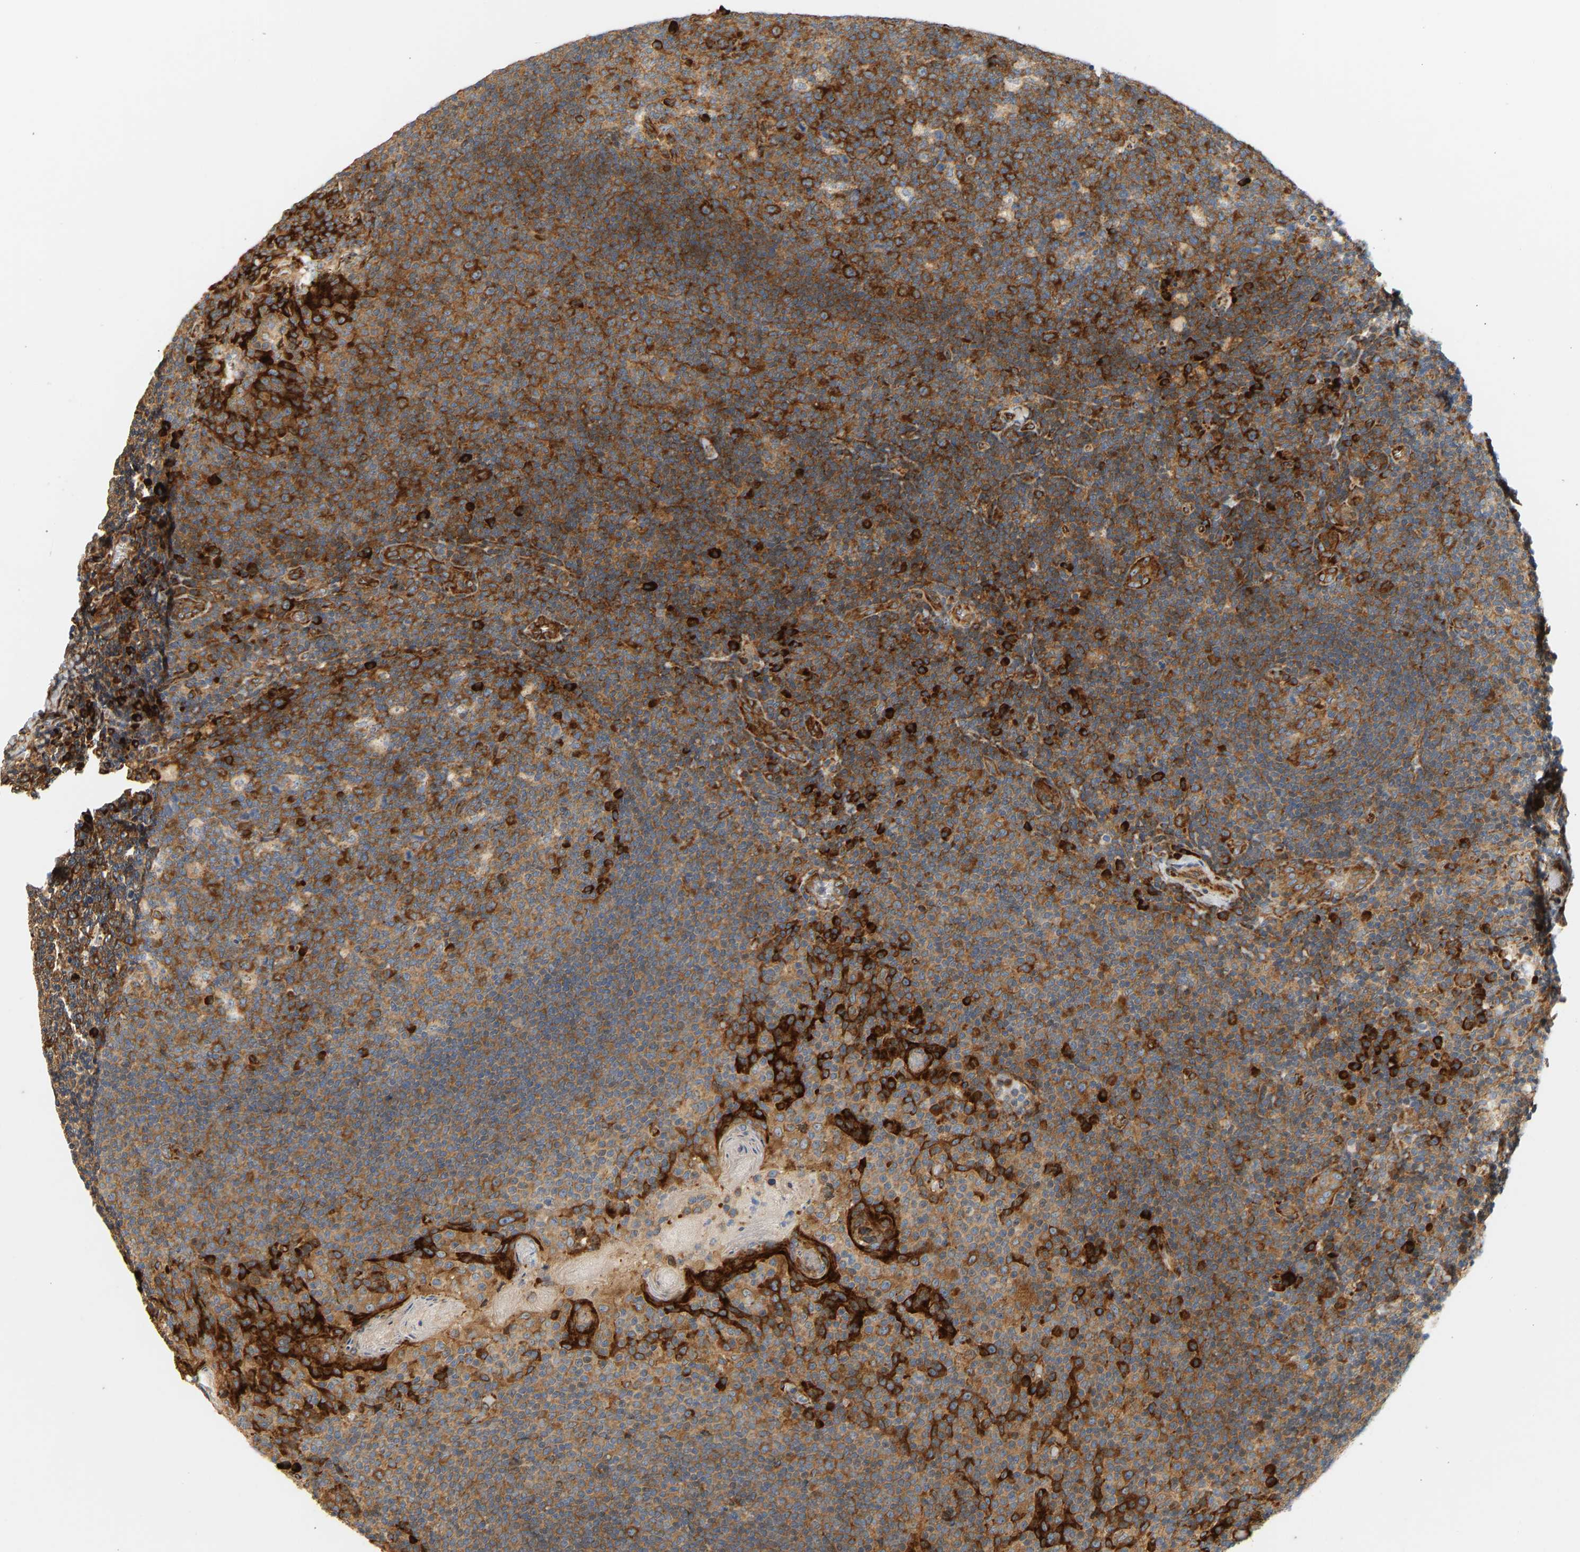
{"staining": {"intensity": "moderate", "quantity": ">75%", "location": "cytoplasmic/membranous"}, "tissue": "tonsil", "cell_type": "Germinal center cells", "image_type": "normal", "snomed": [{"axis": "morphology", "description": "Normal tissue, NOS"}, {"axis": "topography", "description": "Tonsil"}], "caption": "Immunohistochemistry micrograph of benign tonsil: tonsil stained using immunohistochemistry shows medium levels of moderate protein expression localized specifically in the cytoplasmic/membranous of germinal center cells, appearing as a cytoplasmic/membranous brown color.", "gene": "RPS14", "patient": {"sex": "male", "age": 17}}